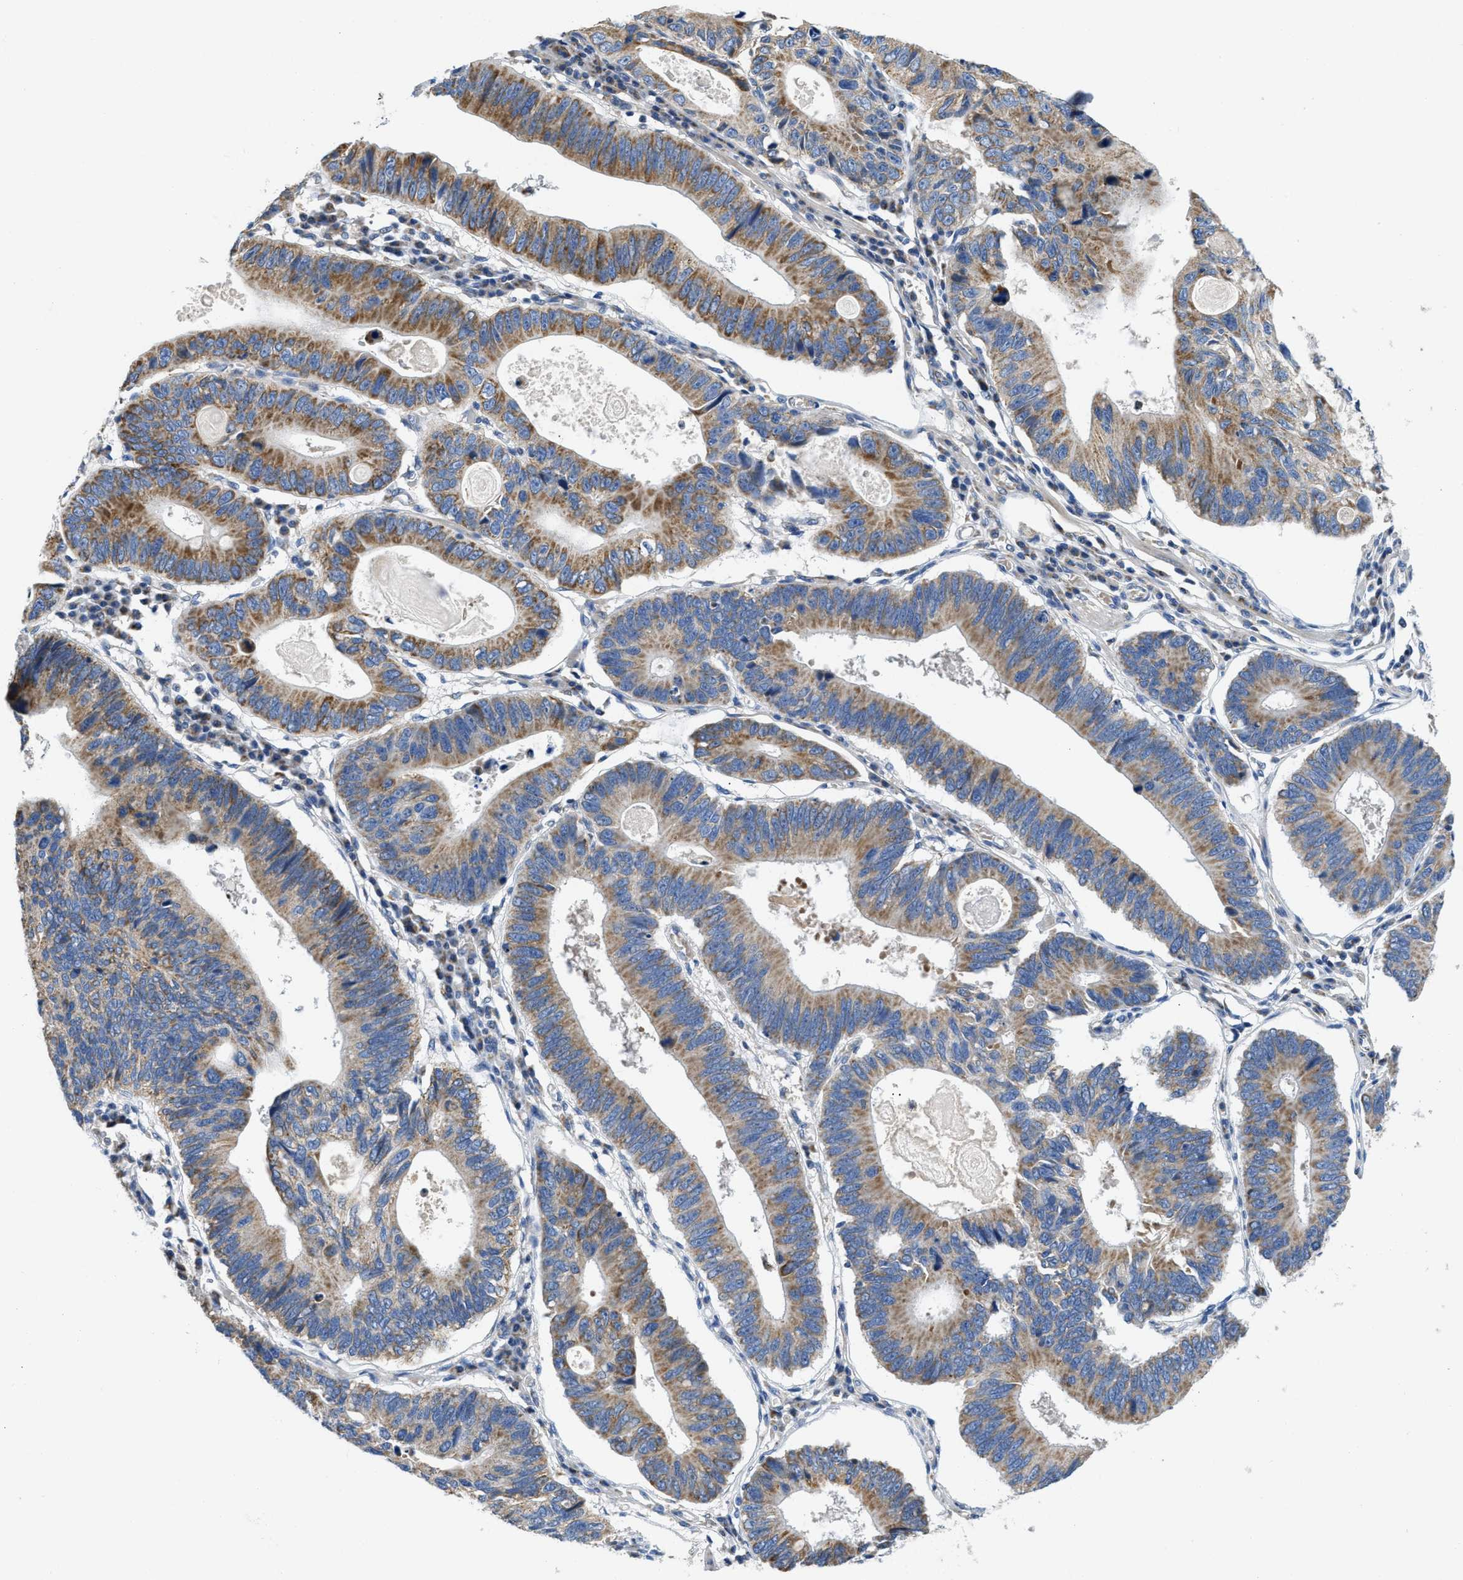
{"staining": {"intensity": "moderate", "quantity": ">75%", "location": "cytoplasmic/membranous"}, "tissue": "stomach cancer", "cell_type": "Tumor cells", "image_type": "cancer", "snomed": [{"axis": "morphology", "description": "Adenocarcinoma, NOS"}, {"axis": "topography", "description": "Stomach"}], "caption": "About >75% of tumor cells in stomach cancer show moderate cytoplasmic/membranous protein expression as visualized by brown immunohistochemical staining.", "gene": "SLC25A13", "patient": {"sex": "male", "age": 59}}